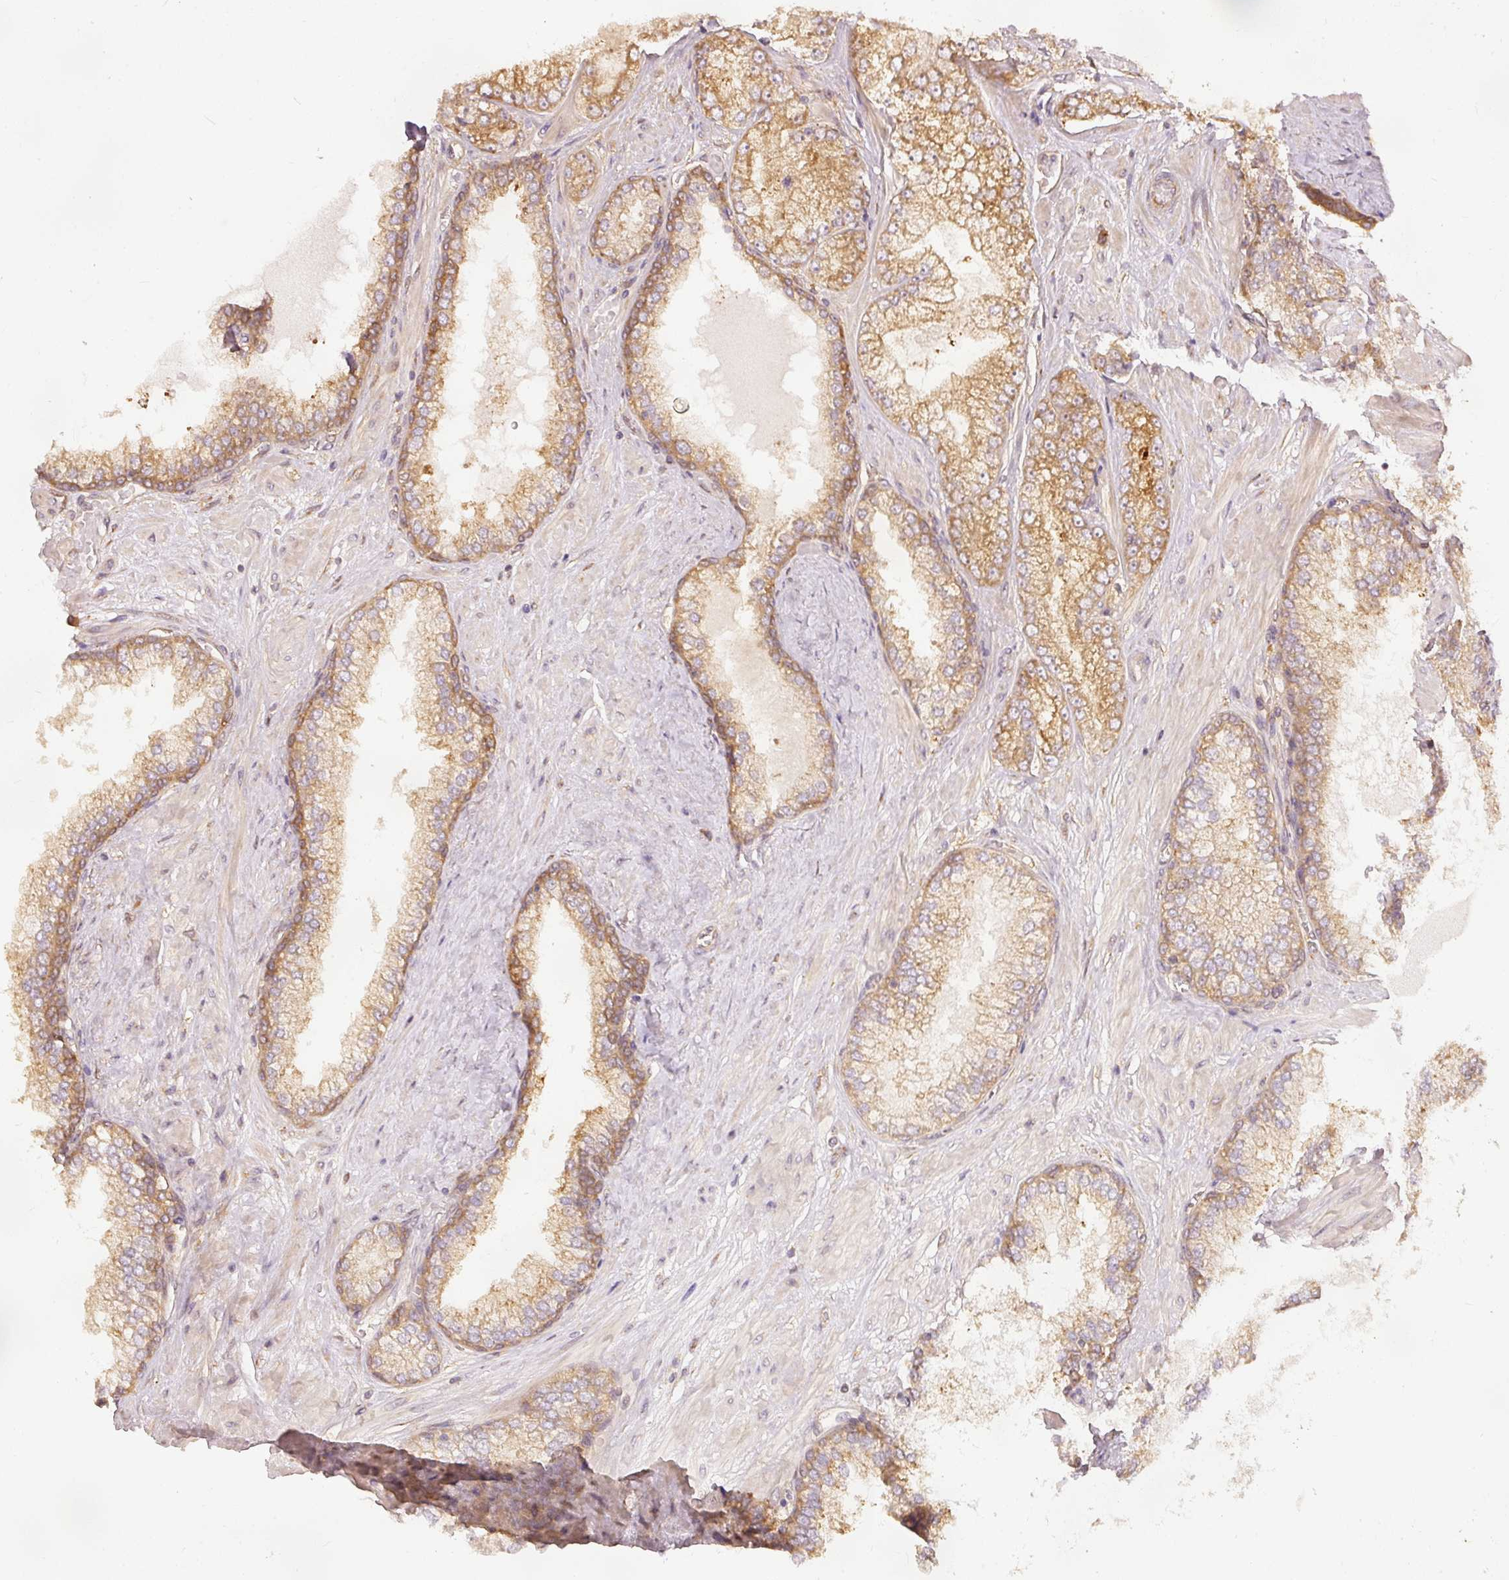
{"staining": {"intensity": "moderate", "quantity": ">75%", "location": "cytoplasmic/membranous"}, "tissue": "prostate cancer", "cell_type": "Tumor cells", "image_type": "cancer", "snomed": [{"axis": "morphology", "description": "Adenocarcinoma, Low grade"}, {"axis": "topography", "description": "Prostate"}], "caption": "A photomicrograph of prostate cancer (low-grade adenocarcinoma) stained for a protein displays moderate cytoplasmic/membranous brown staining in tumor cells.", "gene": "EIF3B", "patient": {"sex": "male", "age": 57}}